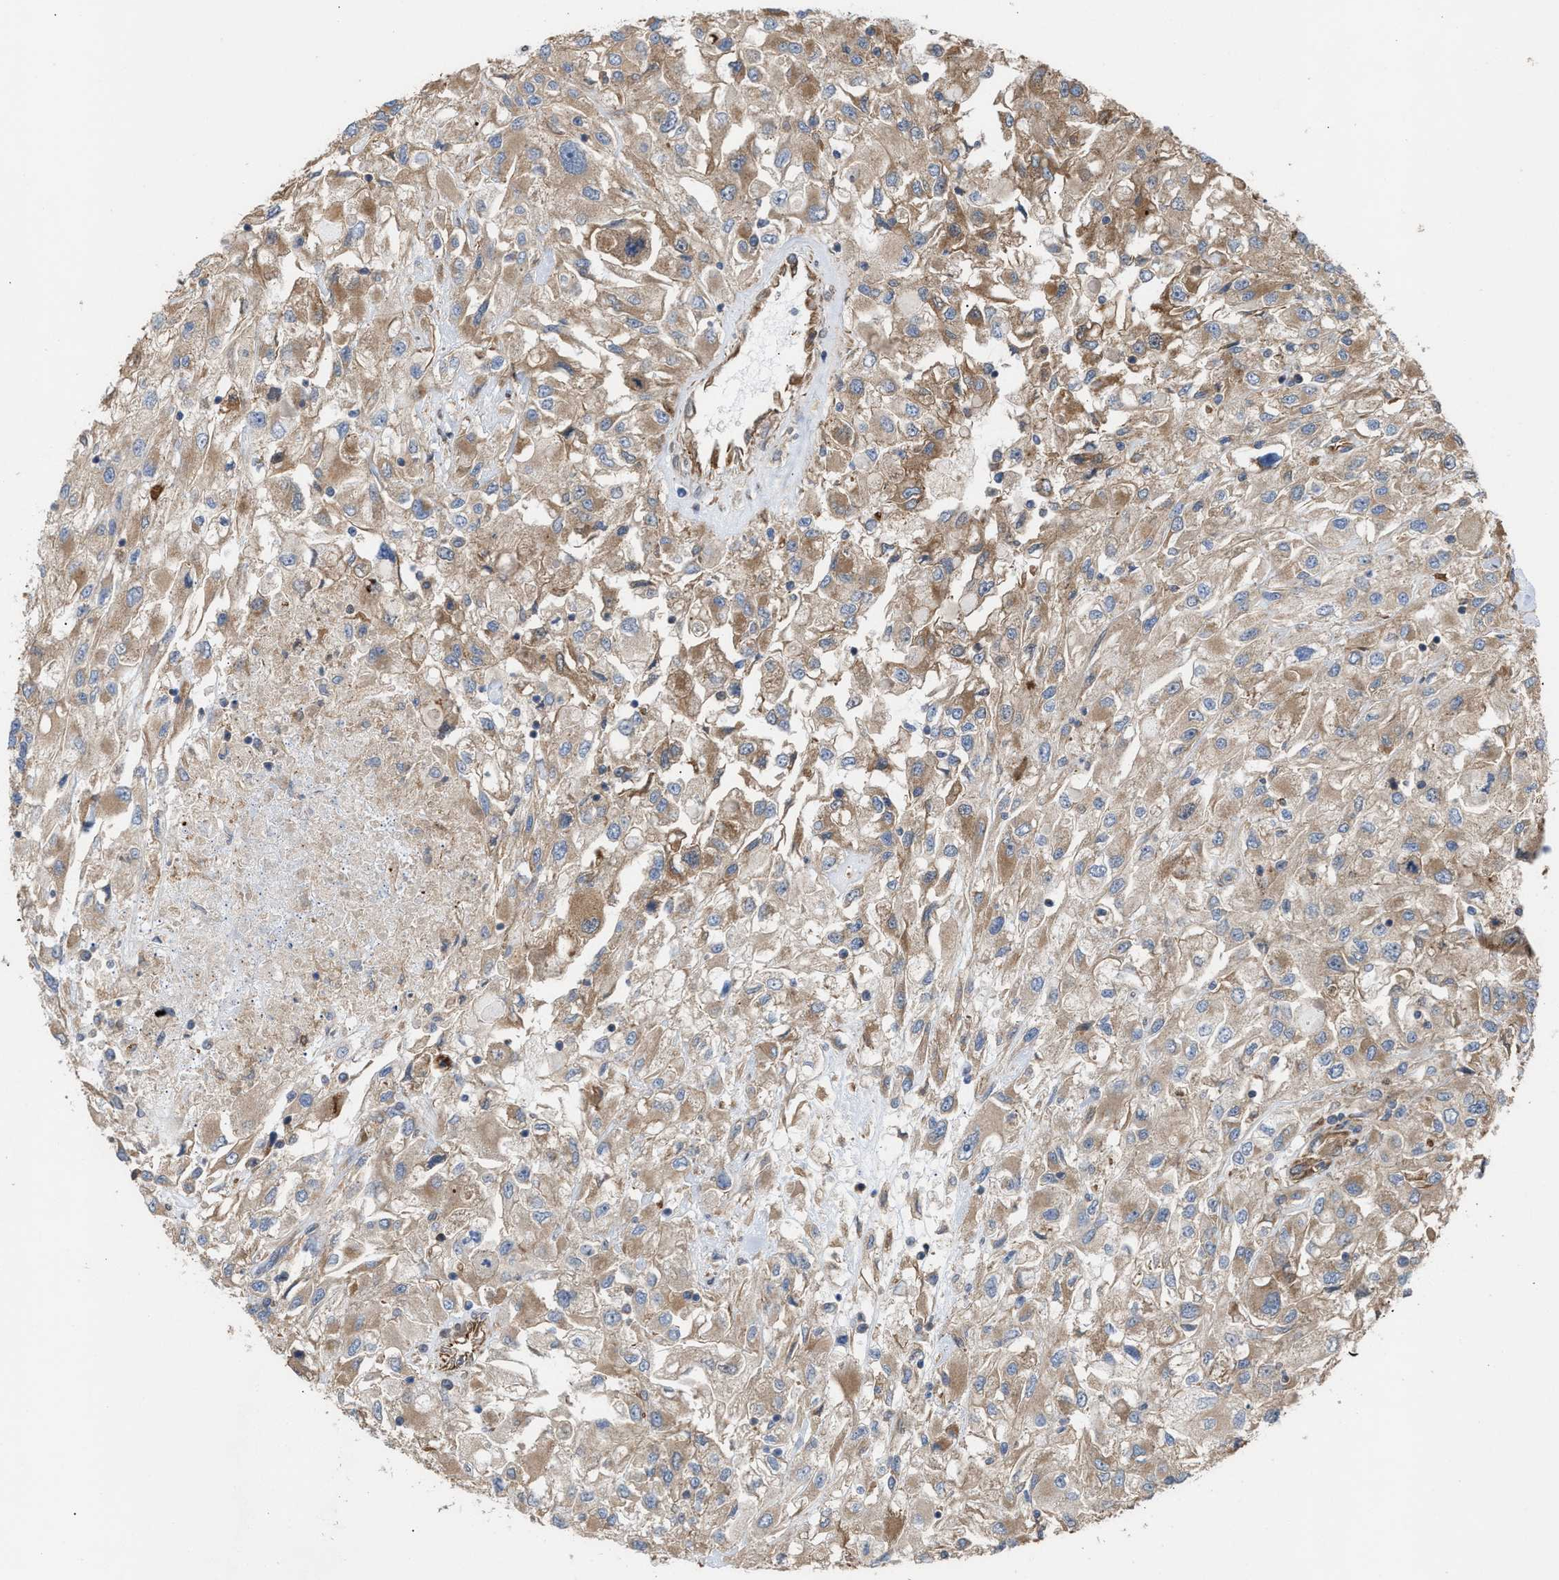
{"staining": {"intensity": "moderate", "quantity": ">75%", "location": "cytoplasmic/membranous"}, "tissue": "renal cancer", "cell_type": "Tumor cells", "image_type": "cancer", "snomed": [{"axis": "morphology", "description": "Adenocarcinoma, NOS"}, {"axis": "topography", "description": "Kidney"}], "caption": "This is an image of immunohistochemistry (IHC) staining of renal adenocarcinoma, which shows moderate positivity in the cytoplasmic/membranous of tumor cells.", "gene": "EPS15L1", "patient": {"sex": "female", "age": 52}}